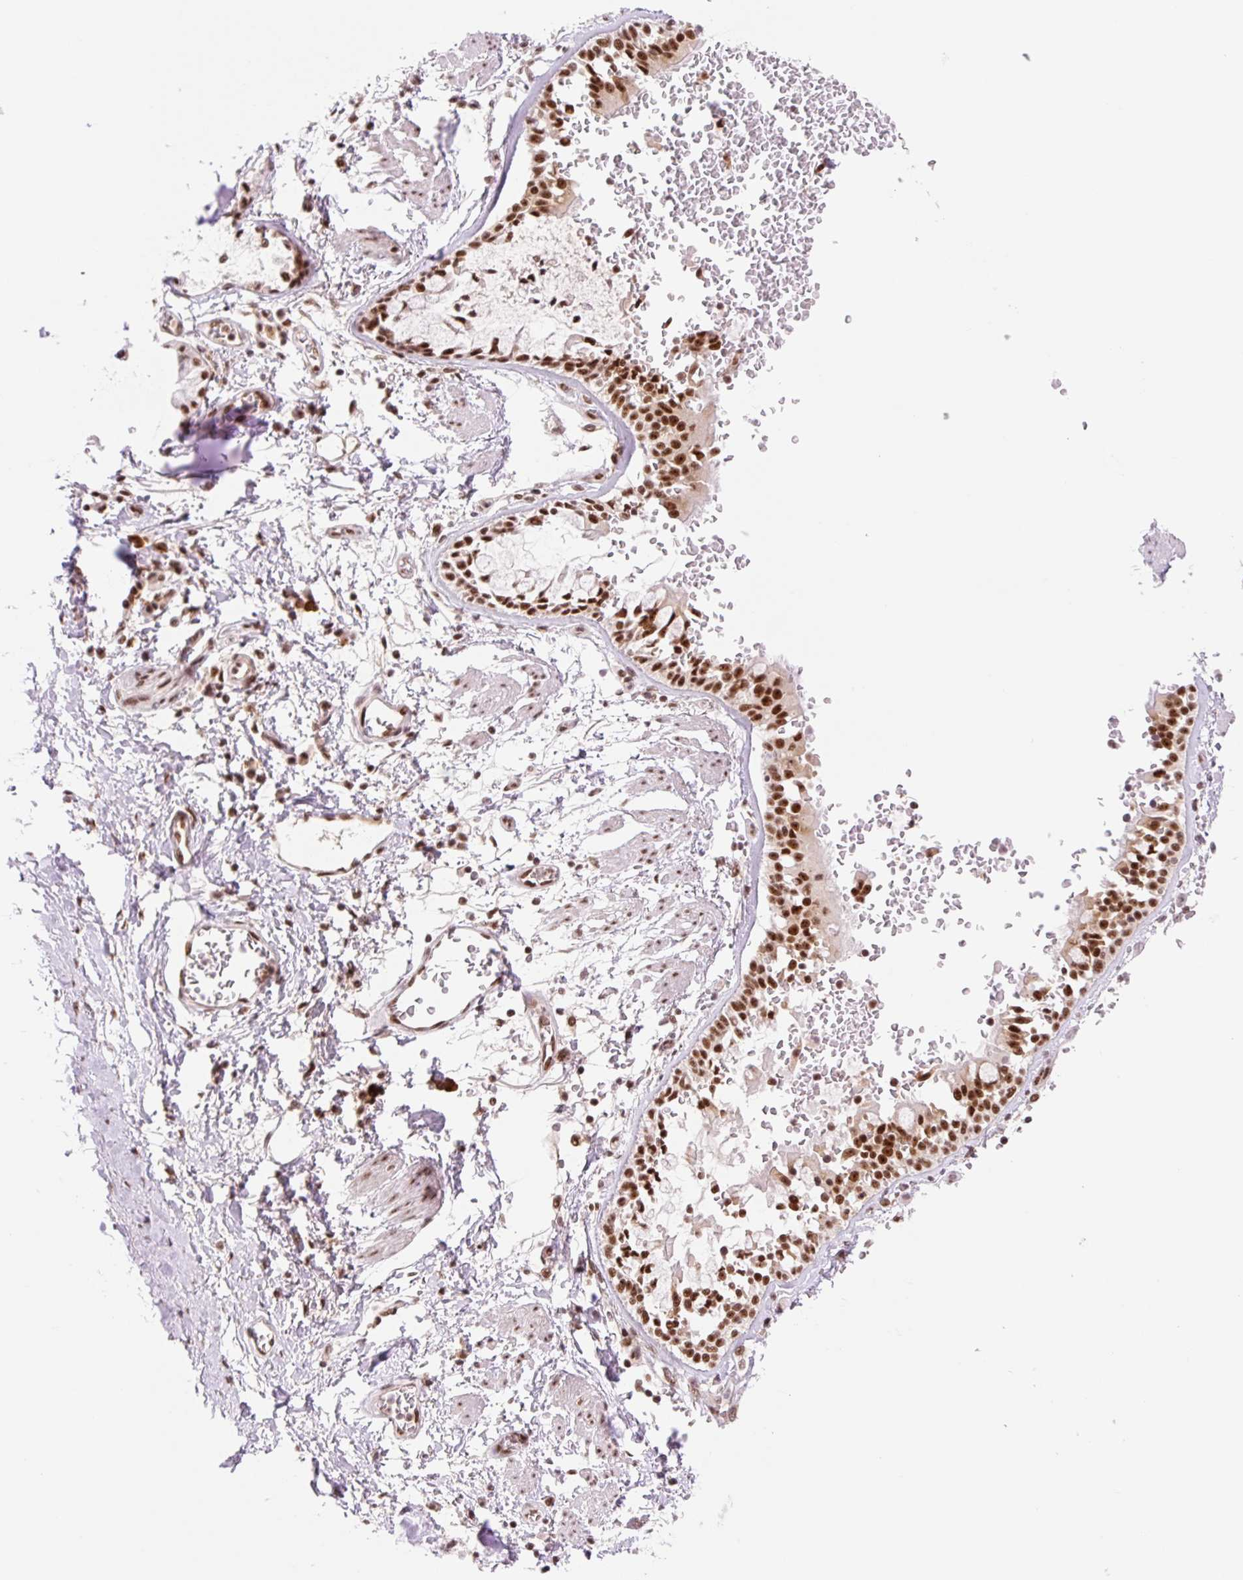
{"staining": {"intensity": "strong", "quantity": ">75%", "location": "nuclear"}, "tissue": "soft tissue", "cell_type": "Fibroblasts", "image_type": "normal", "snomed": [{"axis": "morphology", "description": "Normal tissue, NOS"}, {"axis": "morphology", "description": "Degeneration, NOS"}, {"axis": "topography", "description": "Cartilage tissue"}, {"axis": "topography", "description": "Lung"}], "caption": "Normal soft tissue demonstrates strong nuclear expression in approximately >75% of fibroblasts, visualized by immunohistochemistry.", "gene": "PRDM11", "patient": {"sex": "female", "age": 61}}